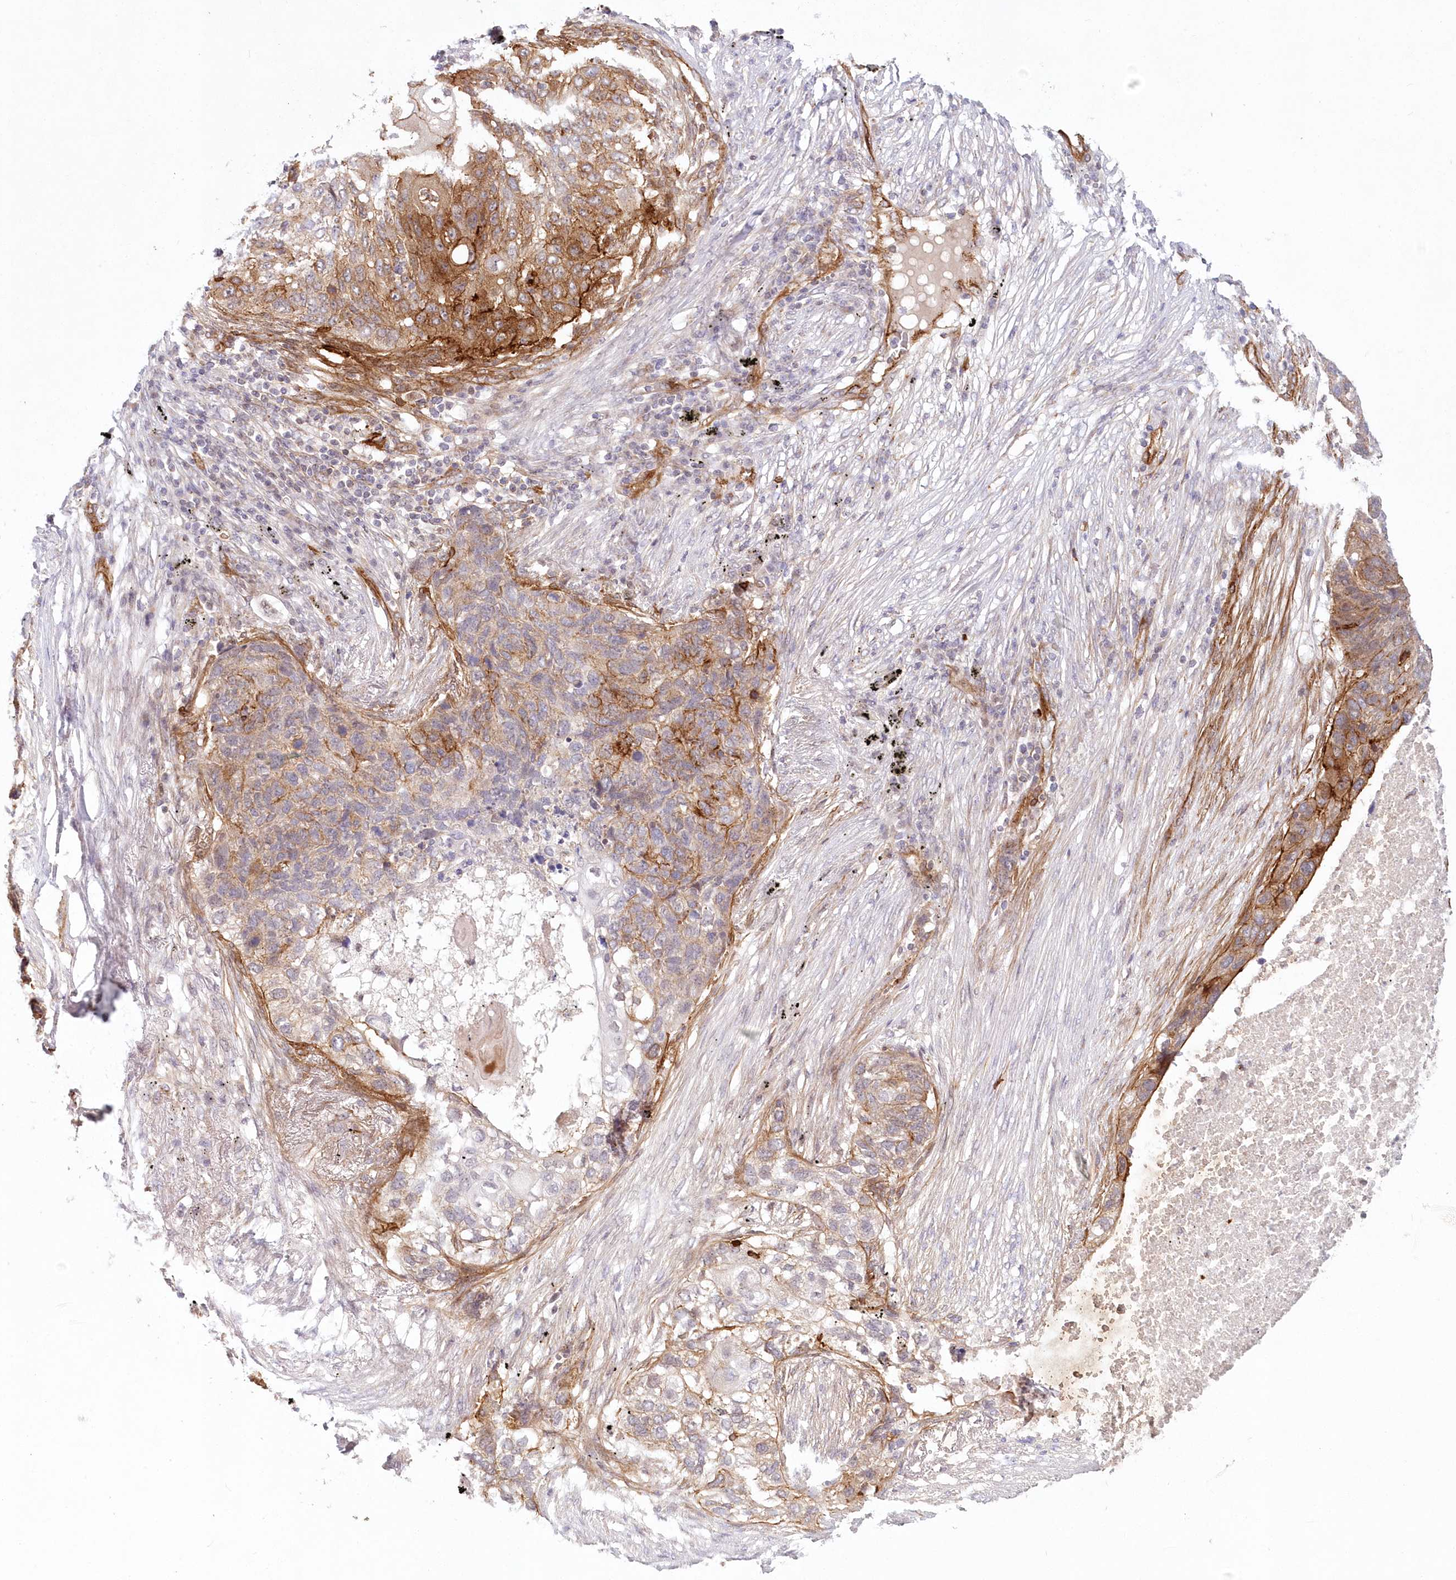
{"staining": {"intensity": "strong", "quantity": "25%-75%", "location": "cytoplasmic/membranous"}, "tissue": "lung cancer", "cell_type": "Tumor cells", "image_type": "cancer", "snomed": [{"axis": "morphology", "description": "Squamous cell carcinoma, NOS"}, {"axis": "topography", "description": "Lung"}], "caption": "A high amount of strong cytoplasmic/membranous positivity is seen in approximately 25%-75% of tumor cells in squamous cell carcinoma (lung) tissue.", "gene": "AFAP1L2", "patient": {"sex": "female", "age": 63}}